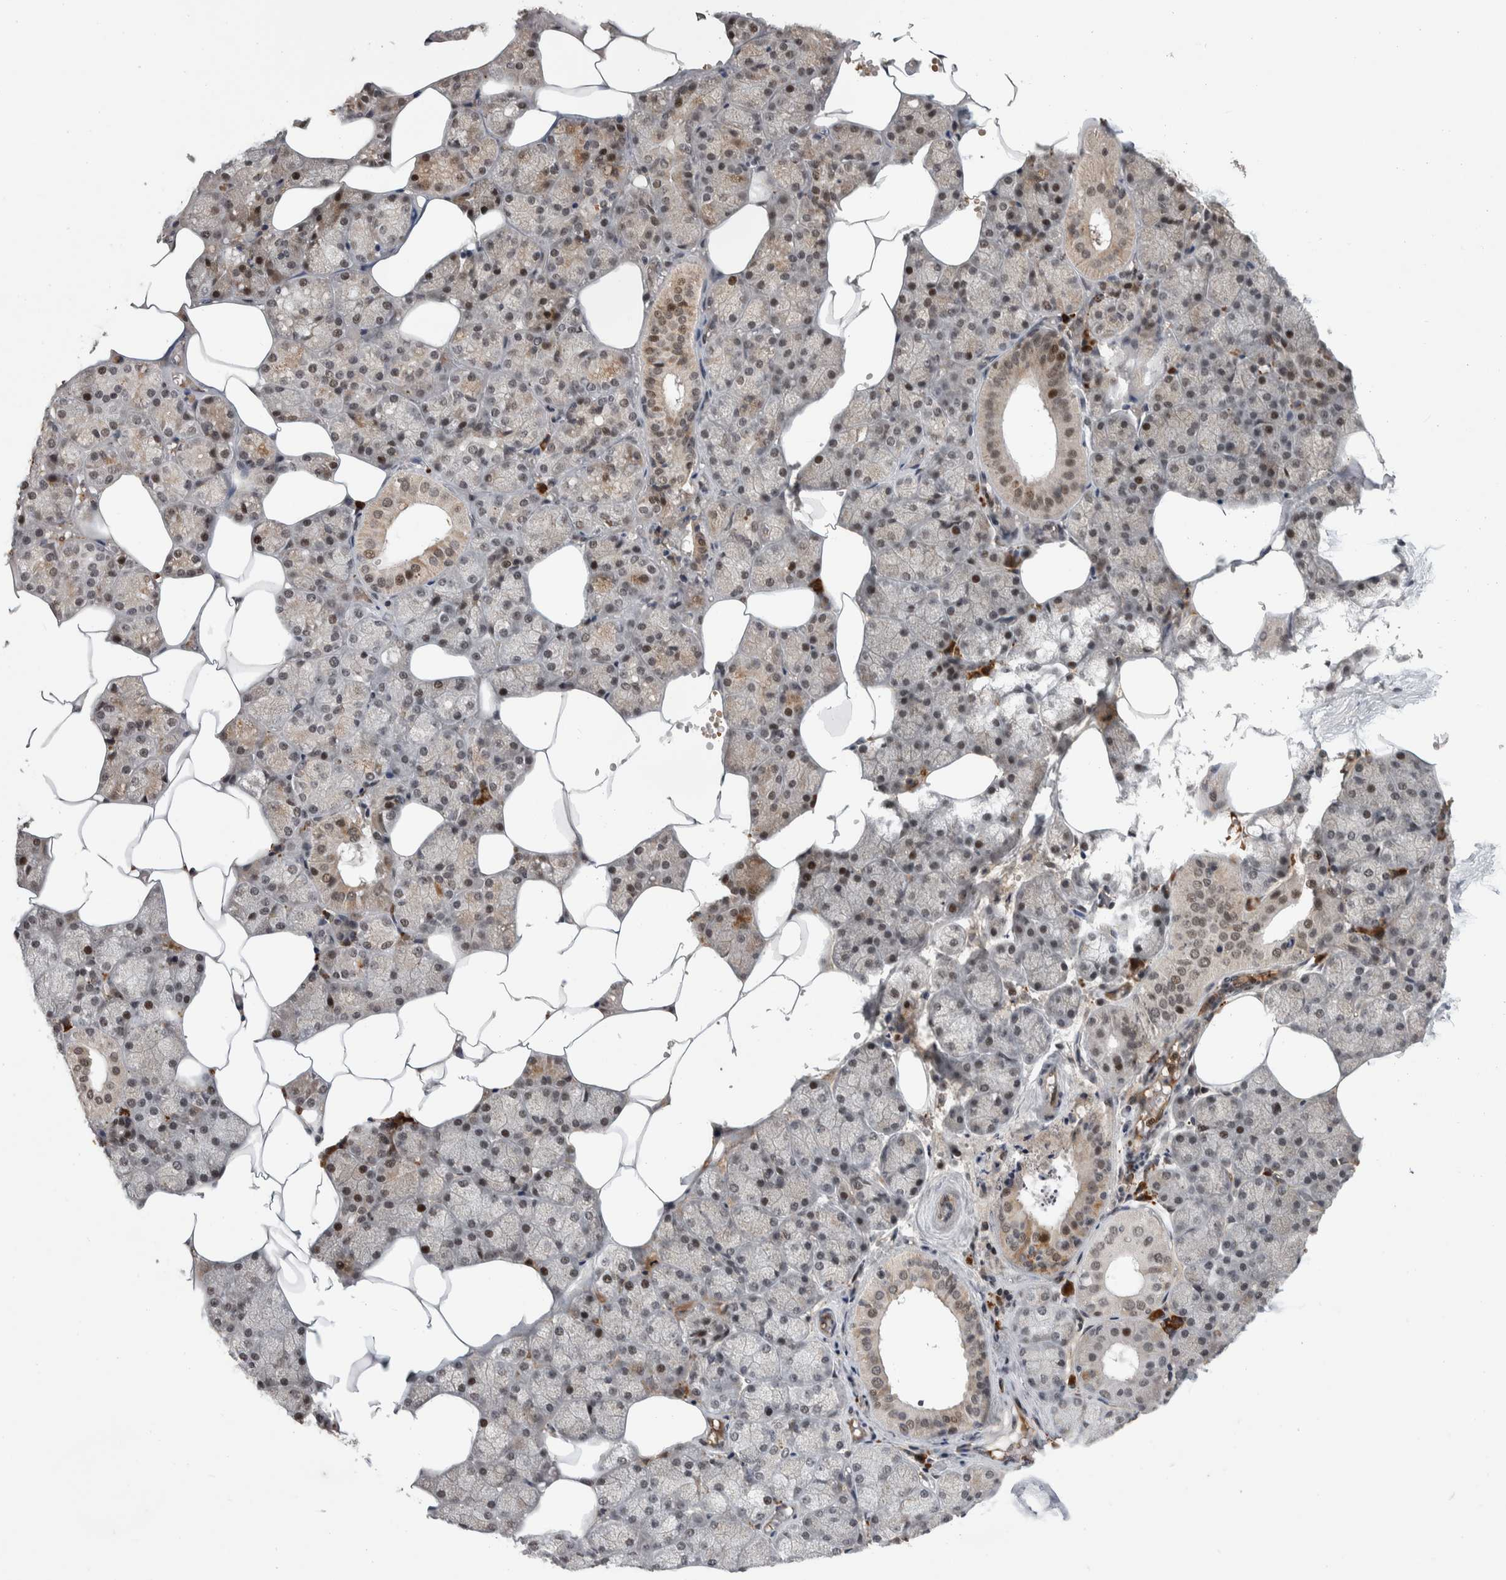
{"staining": {"intensity": "weak", "quantity": "<25%", "location": "cytoplasmic/membranous"}, "tissue": "salivary gland", "cell_type": "Glandular cells", "image_type": "normal", "snomed": [{"axis": "morphology", "description": "Normal tissue, NOS"}, {"axis": "topography", "description": "Salivary gland"}], "caption": "Immunohistochemistry photomicrograph of normal salivary gland stained for a protein (brown), which exhibits no staining in glandular cells.", "gene": "ZNF592", "patient": {"sex": "male", "age": 62}}